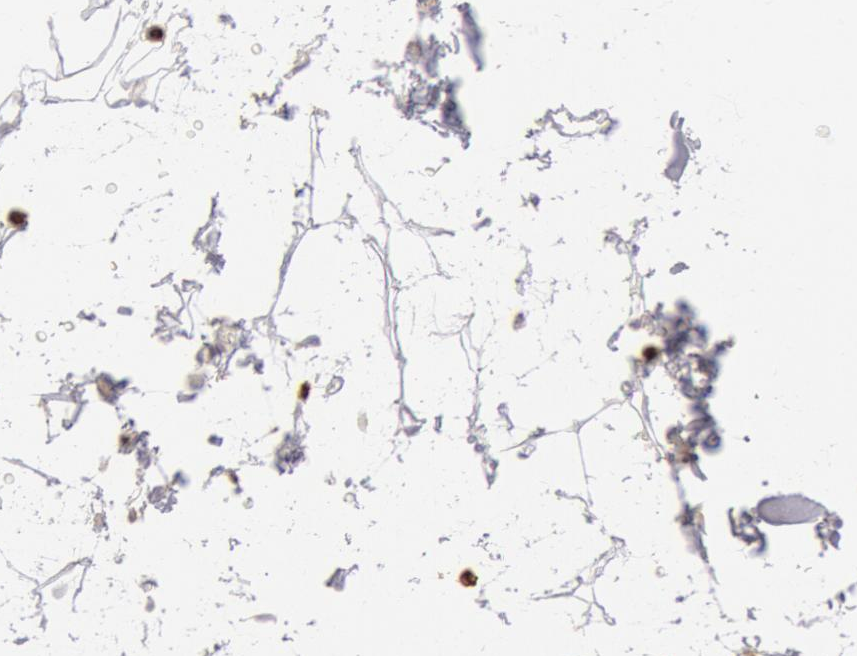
{"staining": {"intensity": "negative", "quantity": "none", "location": "none"}, "tissue": "adipose tissue", "cell_type": "Adipocytes", "image_type": "normal", "snomed": [{"axis": "morphology", "description": "Normal tissue, NOS"}, {"axis": "topography", "description": "Soft tissue"}], "caption": "DAB (3,3'-diaminobenzidine) immunohistochemical staining of benign adipose tissue reveals no significant staining in adipocytes.", "gene": "FCN1", "patient": {"sex": "male", "age": 72}}